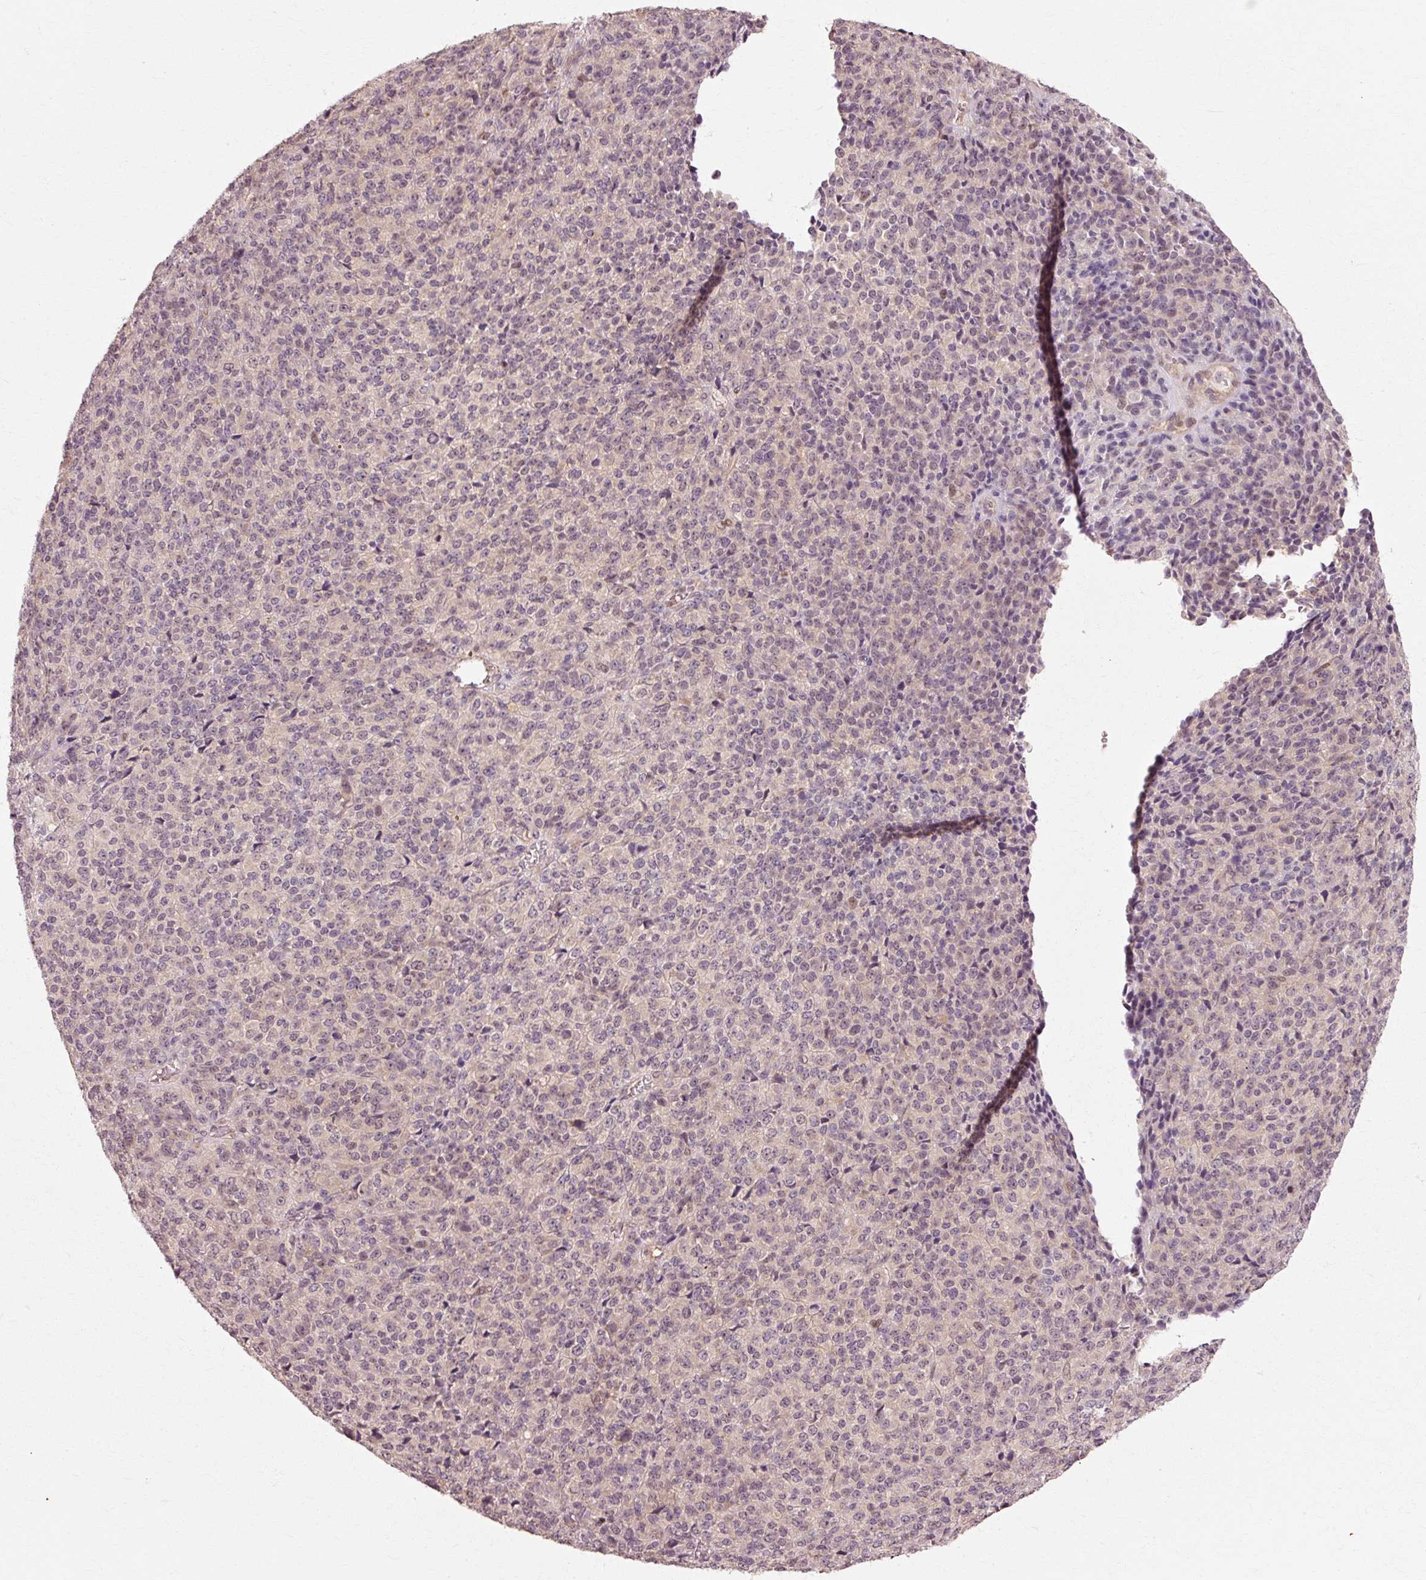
{"staining": {"intensity": "negative", "quantity": "none", "location": "none"}, "tissue": "melanoma", "cell_type": "Tumor cells", "image_type": "cancer", "snomed": [{"axis": "morphology", "description": "Malignant melanoma, Metastatic site"}, {"axis": "topography", "description": "Brain"}], "caption": "This is a histopathology image of IHC staining of malignant melanoma (metastatic site), which shows no positivity in tumor cells.", "gene": "RGPD5", "patient": {"sex": "female", "age": 56}}